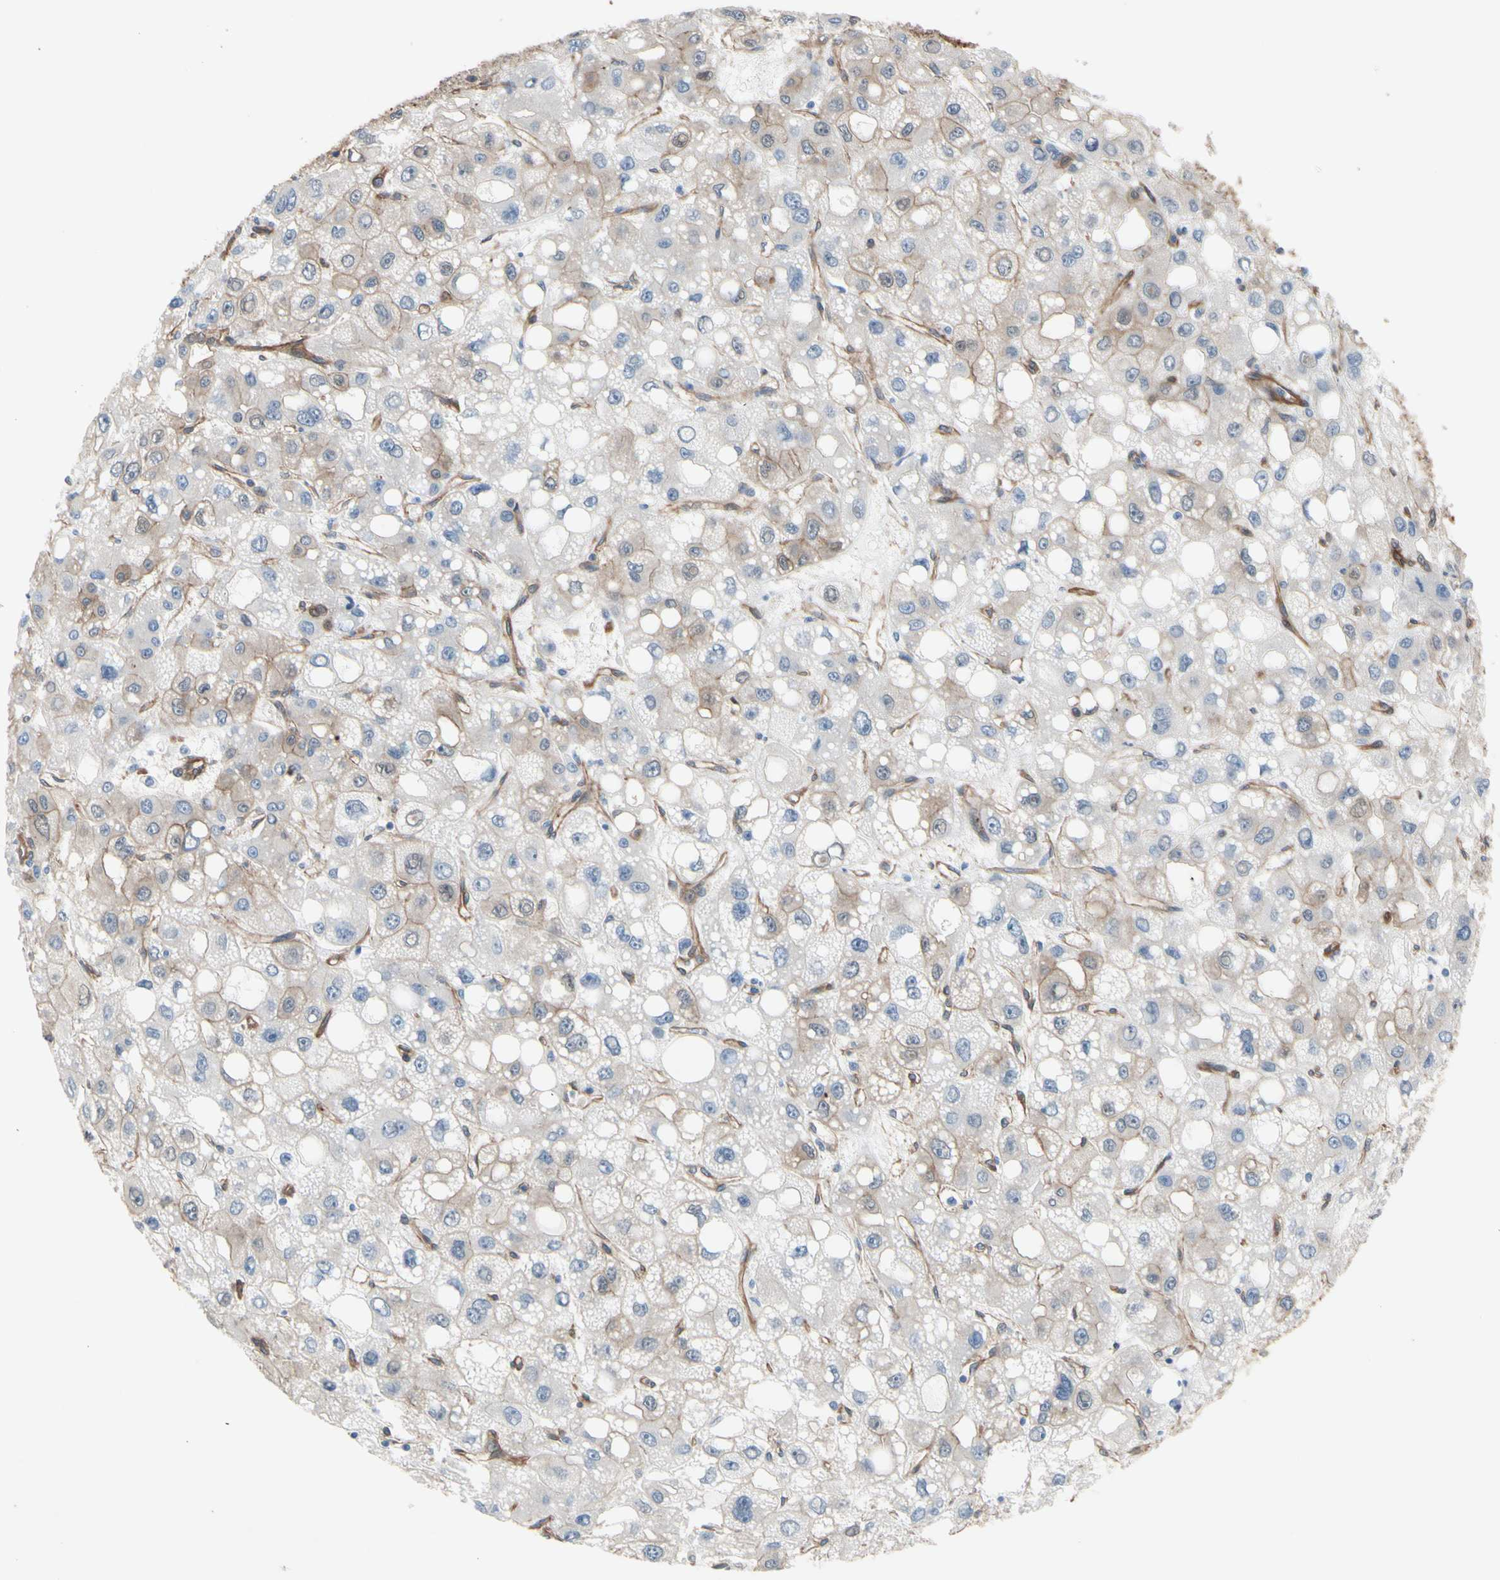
{"staining": {"intensity": "weak", "quantity": "25%-75%", "location": "cytoplasmic/membranous"}, "tissue": "liver cancer", "cell_type": "Tumor cells", "image_type": "cancer", "snomed": [{"axis": "morphology", "description": "Carcinoma, Hepatocellular, NOS"}, {"axis": "topography", "description": "Liver"}], "caption": "The immunohistochemical stain labels weak cytoplasmic/membranous positivity in tumor cells of liver cancer tissue.", "gene": "CTTNBP2", "patient": {"sex": "male", "age": 55}}